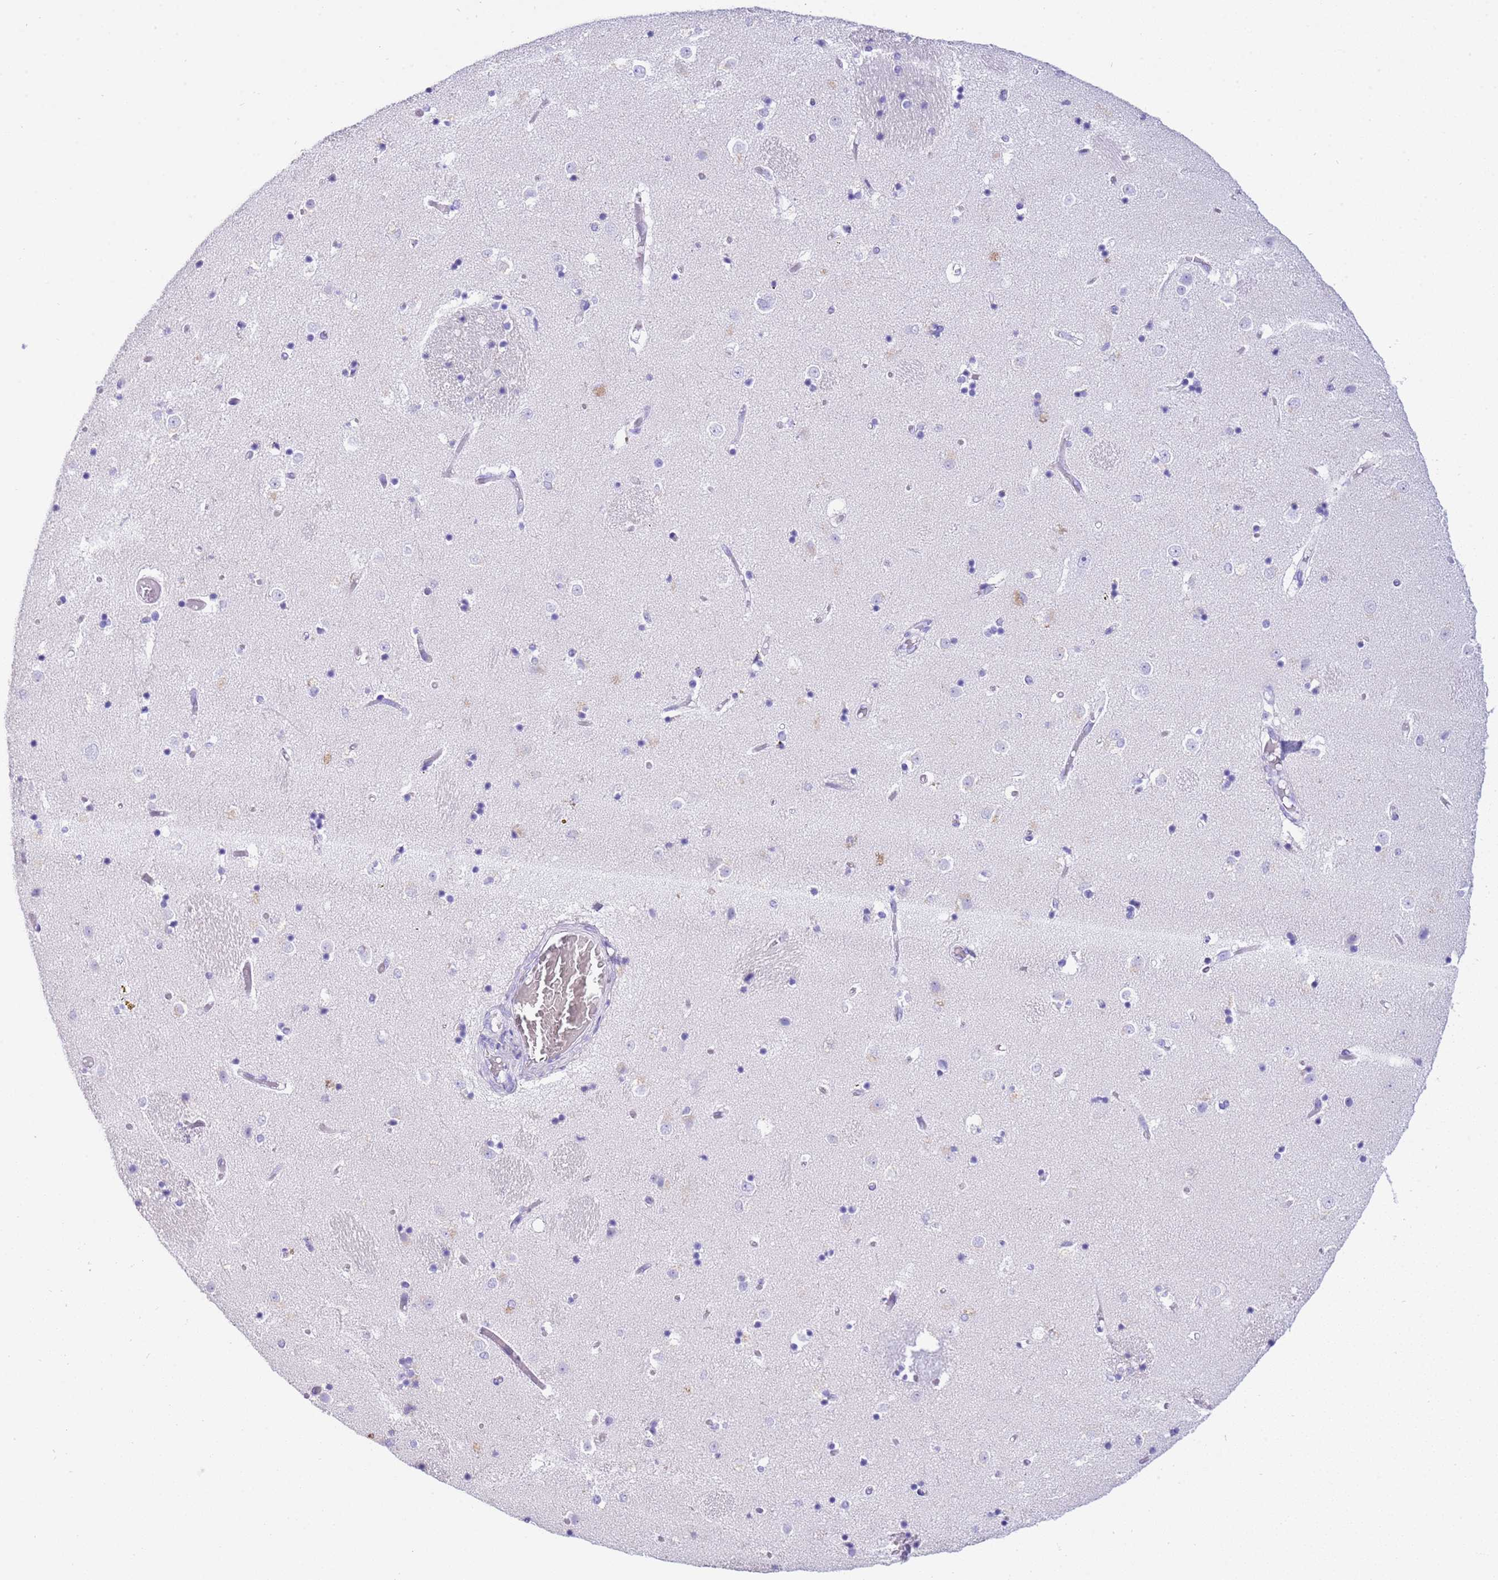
{"staining": {"intensity": "negative", "quantity": "none", "location": "none"}, "tissue": "caudate", "cell_type": "Glial cells", "image_type": "normal", "snomed": [{"axis": "morphology", "description": "Normal tissue, NOS"}, {"axis": "topography", "description": "Lateral ventricle wall"}], "caption": "Human caudate stained for a protein using immunohistochemistry (IHC) exhibits no staining in glial cells.", "gene": "CPB1", "patient": {"sex": "female", "age": 52}}